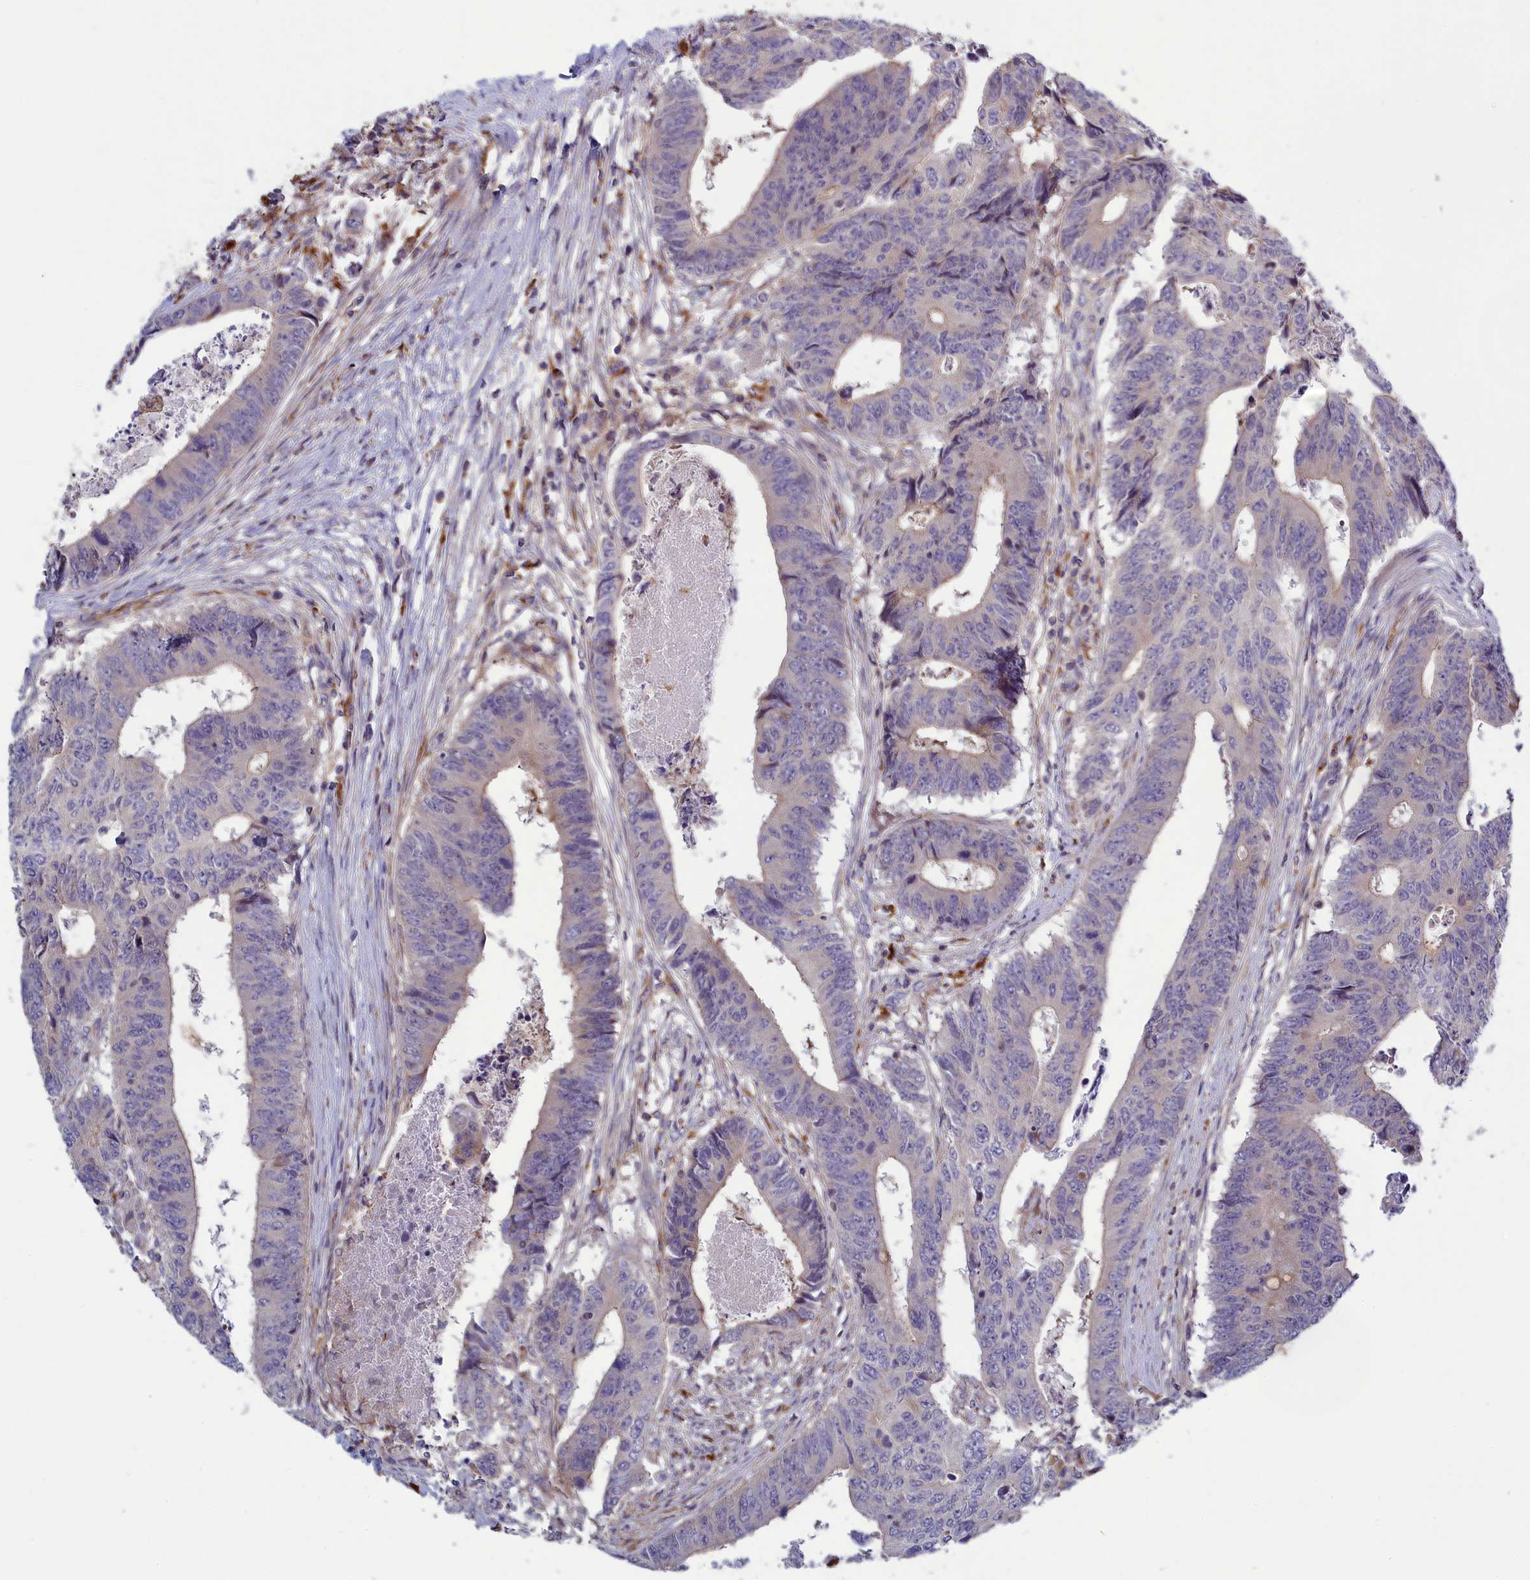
{"staining": {"intensity": "negative", "quantity": "none", "location": "none"}, "tissue": "colorectal cancer", "cell_type": "Tumor cells", "image_type": "cancer", "snomed": [{"axis": "morphology", "description": "Adenocarcinoma, NOS"}, {"axis": "topography", "description": "Rectum"}], "caption": "Immunohistochemistry micrograph of colorectal cancer (adenocarcinoma) stained for a protein (brown), which shows no expression in tumor cells.", "gene": "BLTP2", "patient": {"sex": "male", "age": 84}}